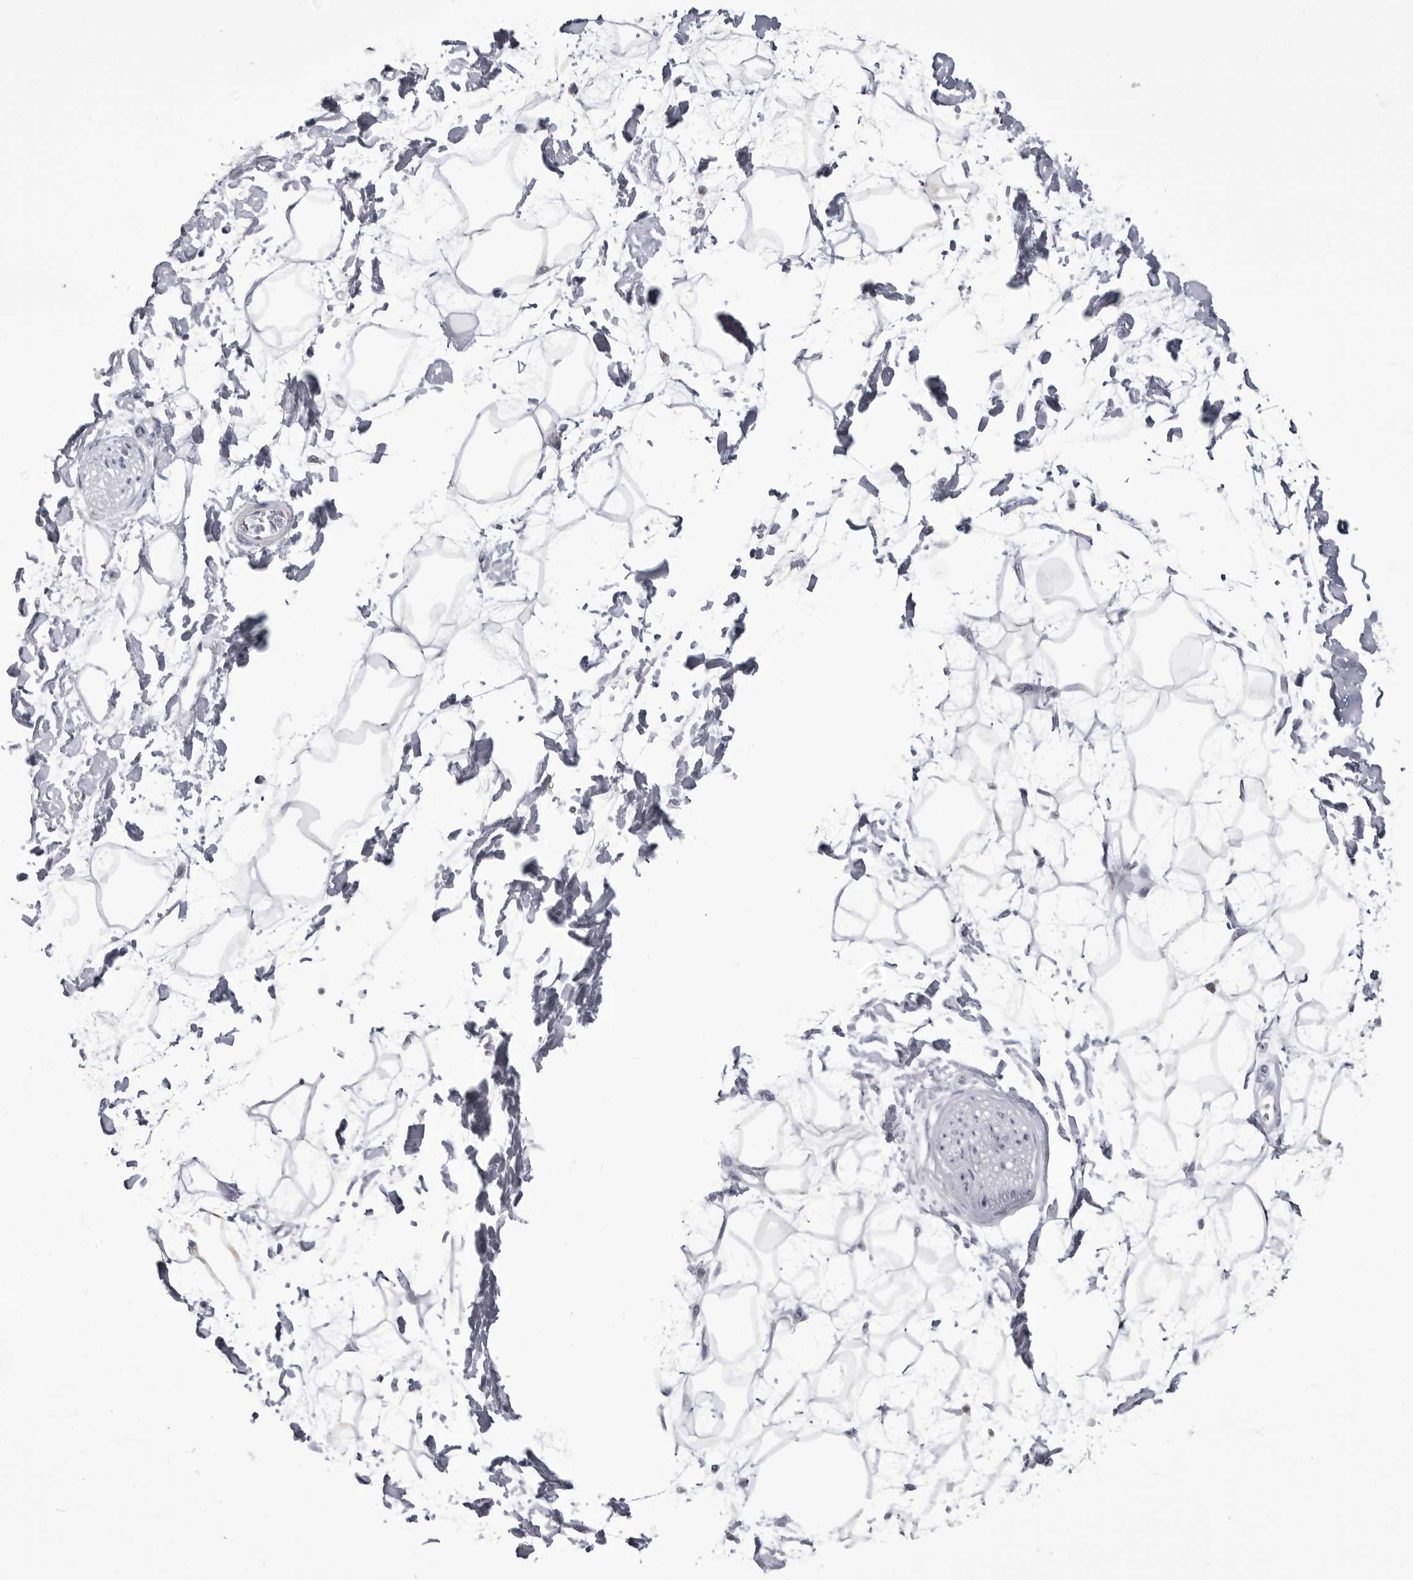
{"staining": {"intensity": "negative", "quantity": "none", "location": "none"}, "tissue": "adipose tissue", "cell_type": "Adipocytes", "image_type": "normal", "snomed": [{"axis": "morphology", "description": "Normal tissue, NOS"}, {"axis": "topography", "description": "Soft tissue"}], "caption": "Adipocytes show no significant protein positivity in unremarkable adipose tissue.", "gene": "FH", "patient": {"sex": "male", "age": 72}}